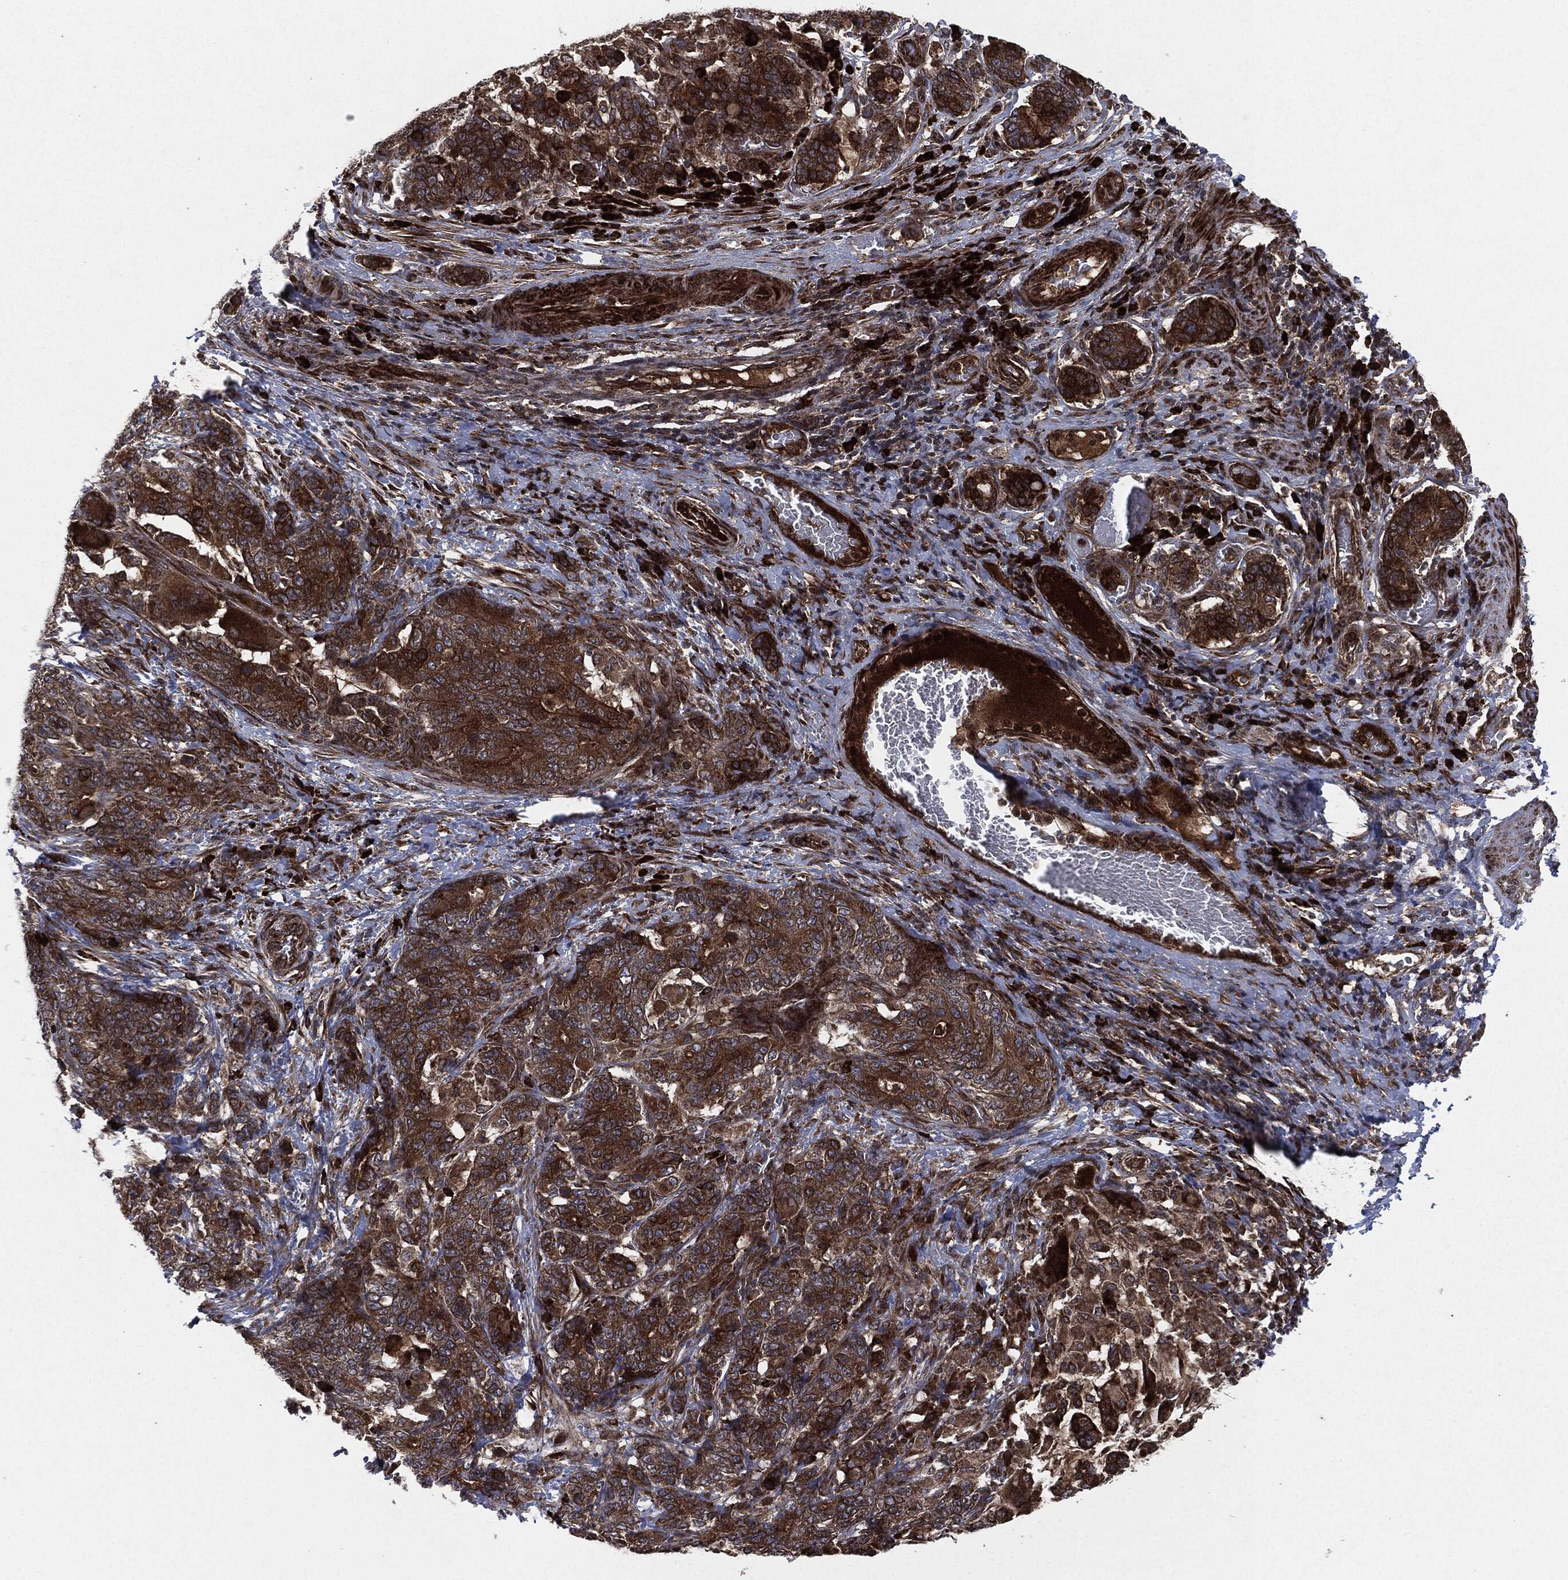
{"staining": {"intensity": "strong", "quantity": ">75%", "location": "cytoplasmic/membranous"}, "tissue": "stomach cancer", "cell_type": "Tumor cells", "image_type": "cancer", "snomed": [{"axis": "morphology", "description": "Normal tissue, NOS"}, {"axis": "morphology", "description": "Adenocarcinoma, NOS"}, {"axis": "topography", "description": "Stomach"}], "caption": "High-power microscopy captured an immunohistochemistry photomicrograph of stomach cancer (adenocarcinoma), revealing strong cytoplasmic/membranous staining in approximately >75% of tumor cells. (Stains: DAB in brown, nuclei in blue, Microscopy: brightfield microscopy at high magnification).", "gene": "RAF1", "patient": {"sex": "female", "age": 64}}